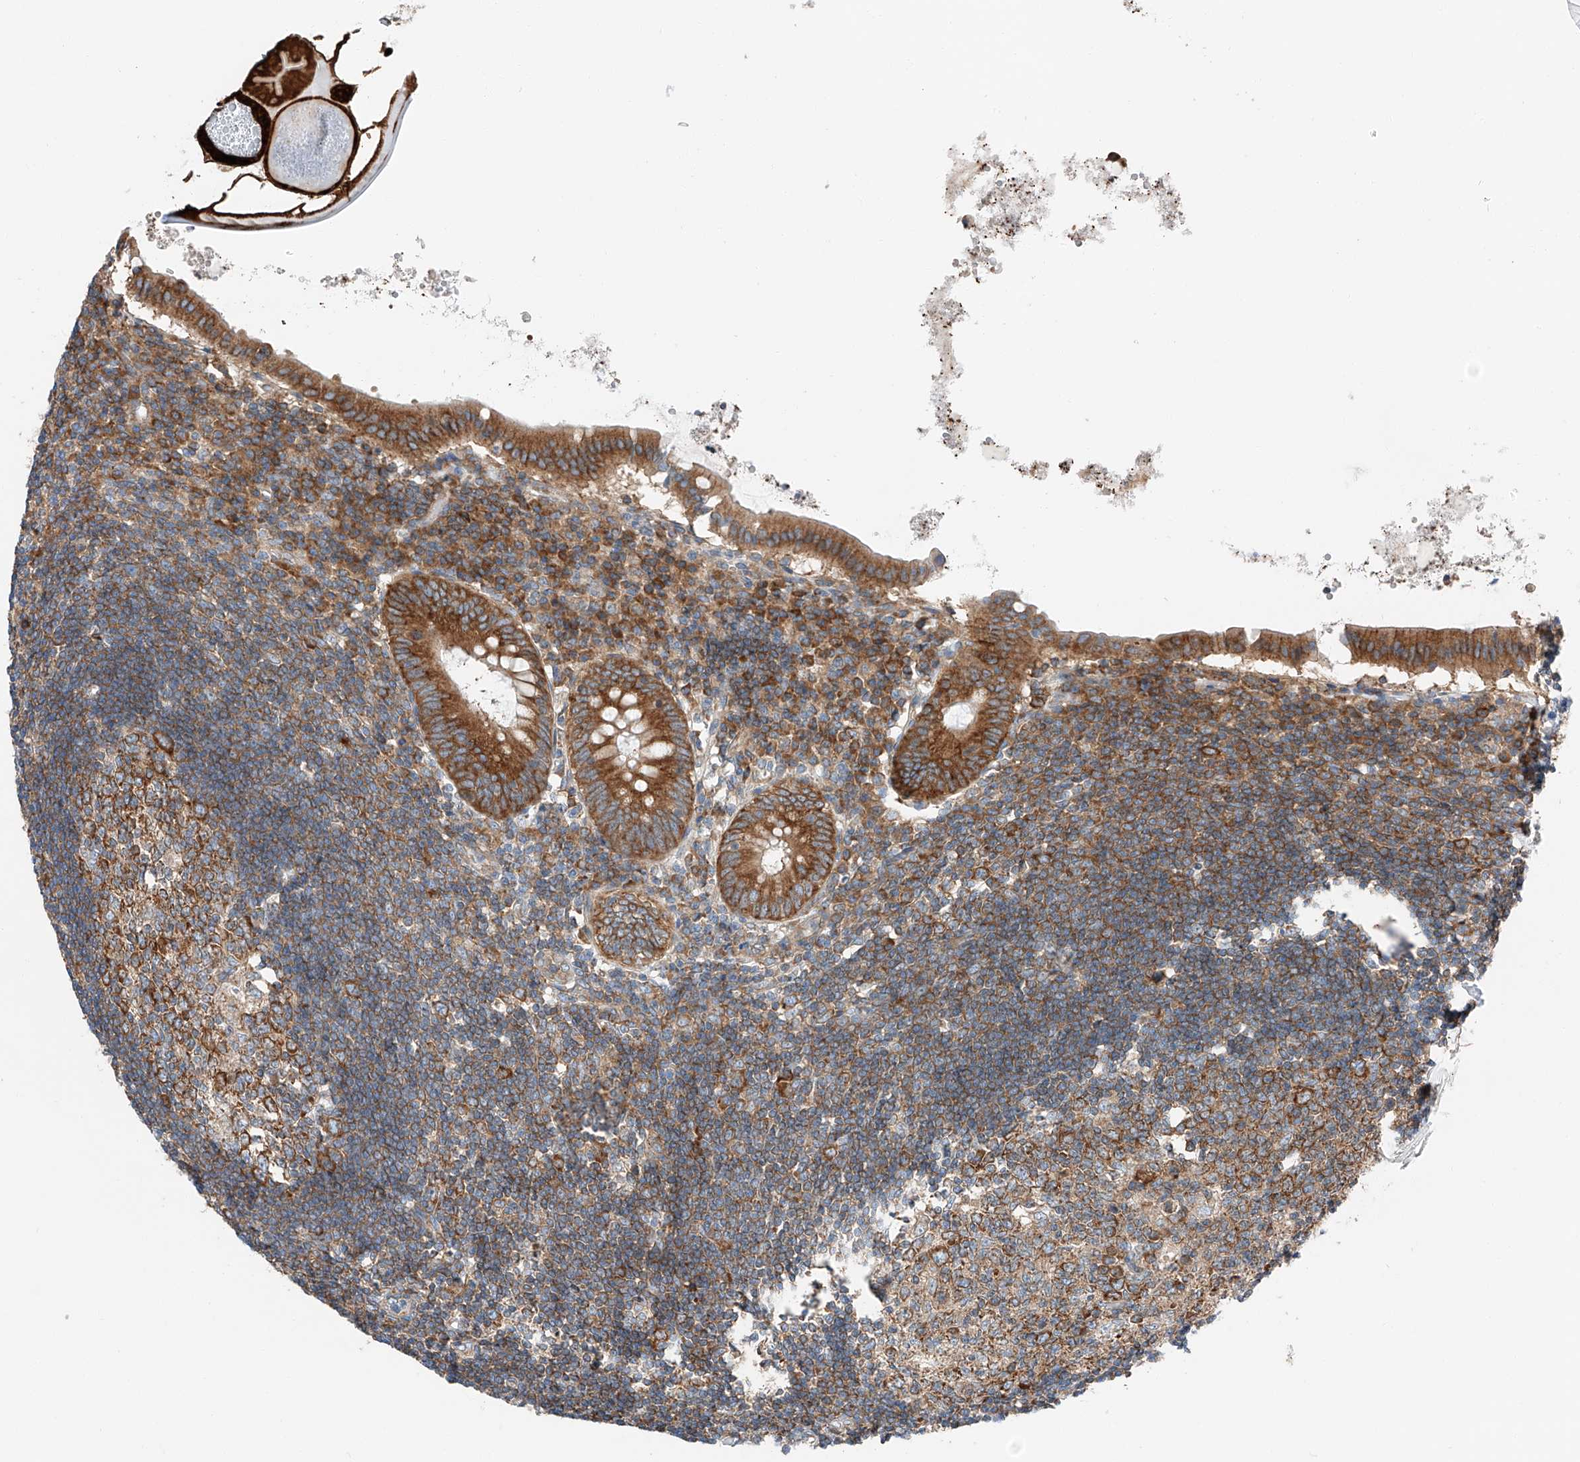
{"staining": {"intensity": "strong", "quantity": ">75%", "location": "cytoplasmic/membranous"}, "tissue": "appendix", "cell_type": "Glandular cells", "image_type": "normal", "snomed": [{"axis": "morphology", "description": "Normal tissue, NOS"}, {"axis": "topography", "description": "Appendix"}], "caption": "A micrograph of appendix stained for a protein displays strong cytoplasmic/membranous brown staining in glandular cells.", "gene": "ZC3H15", "patient": {"sex": "female", "age": 54}}